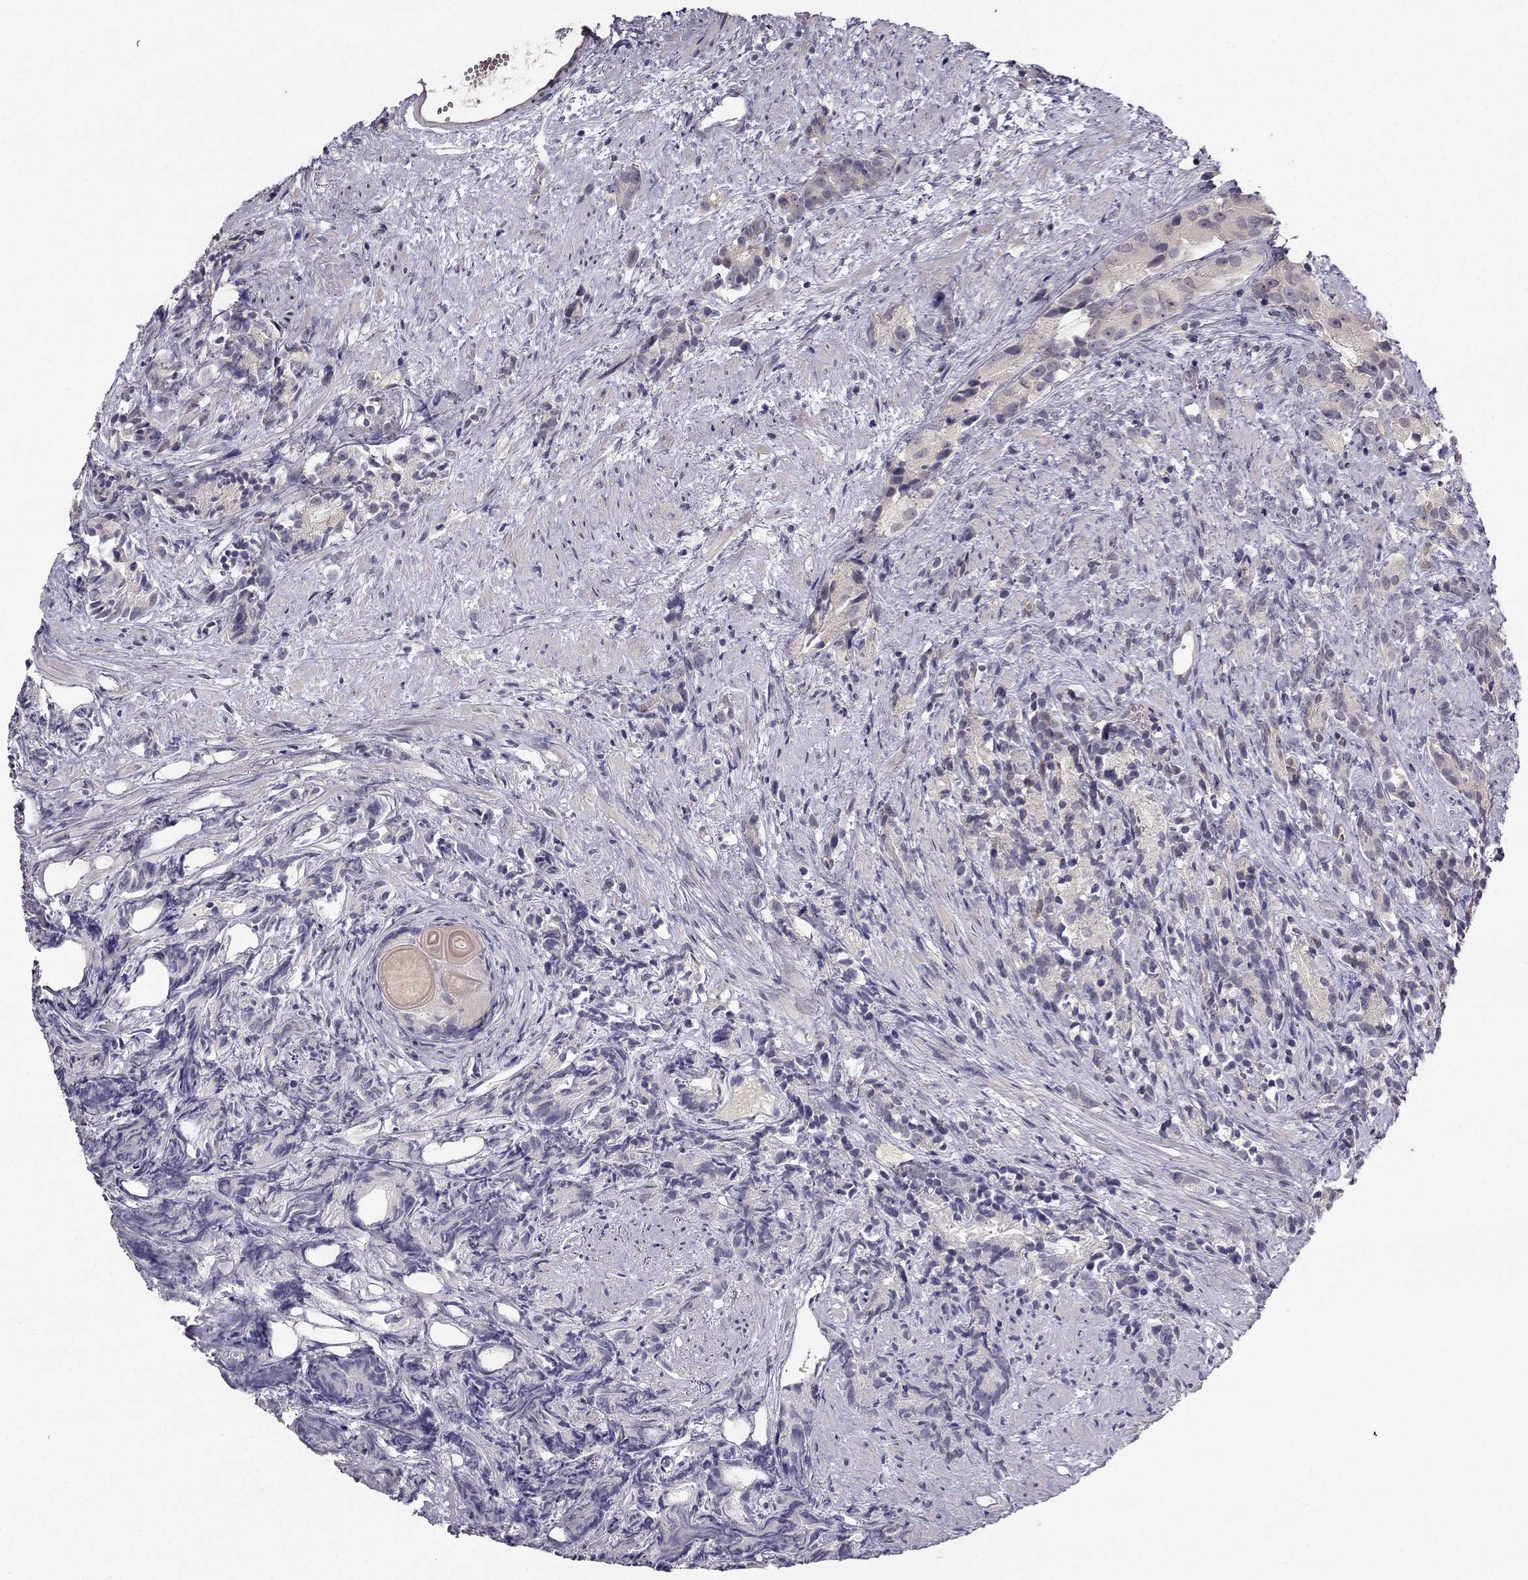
{"staining": {"intensity": "negative", "quantity": "none", "location": "none"}, "tissue": "prostate cancer", "cell_type": "Tumor cells", "image_type": "cancer", "snomed": [{"axis": "morphology", "description": "Adenocarcinoma, High grade"}, {"axis": "topography", "description": "Prostate"}], "caption": "An IHC image of high-grade adenocarcinoma (prostate) is shown. There is no staining in tumor cells of high-grade adenocarcinoma (prostate).", "gene": "NQO1", "patient": {"sex": "male", "age": 90}}